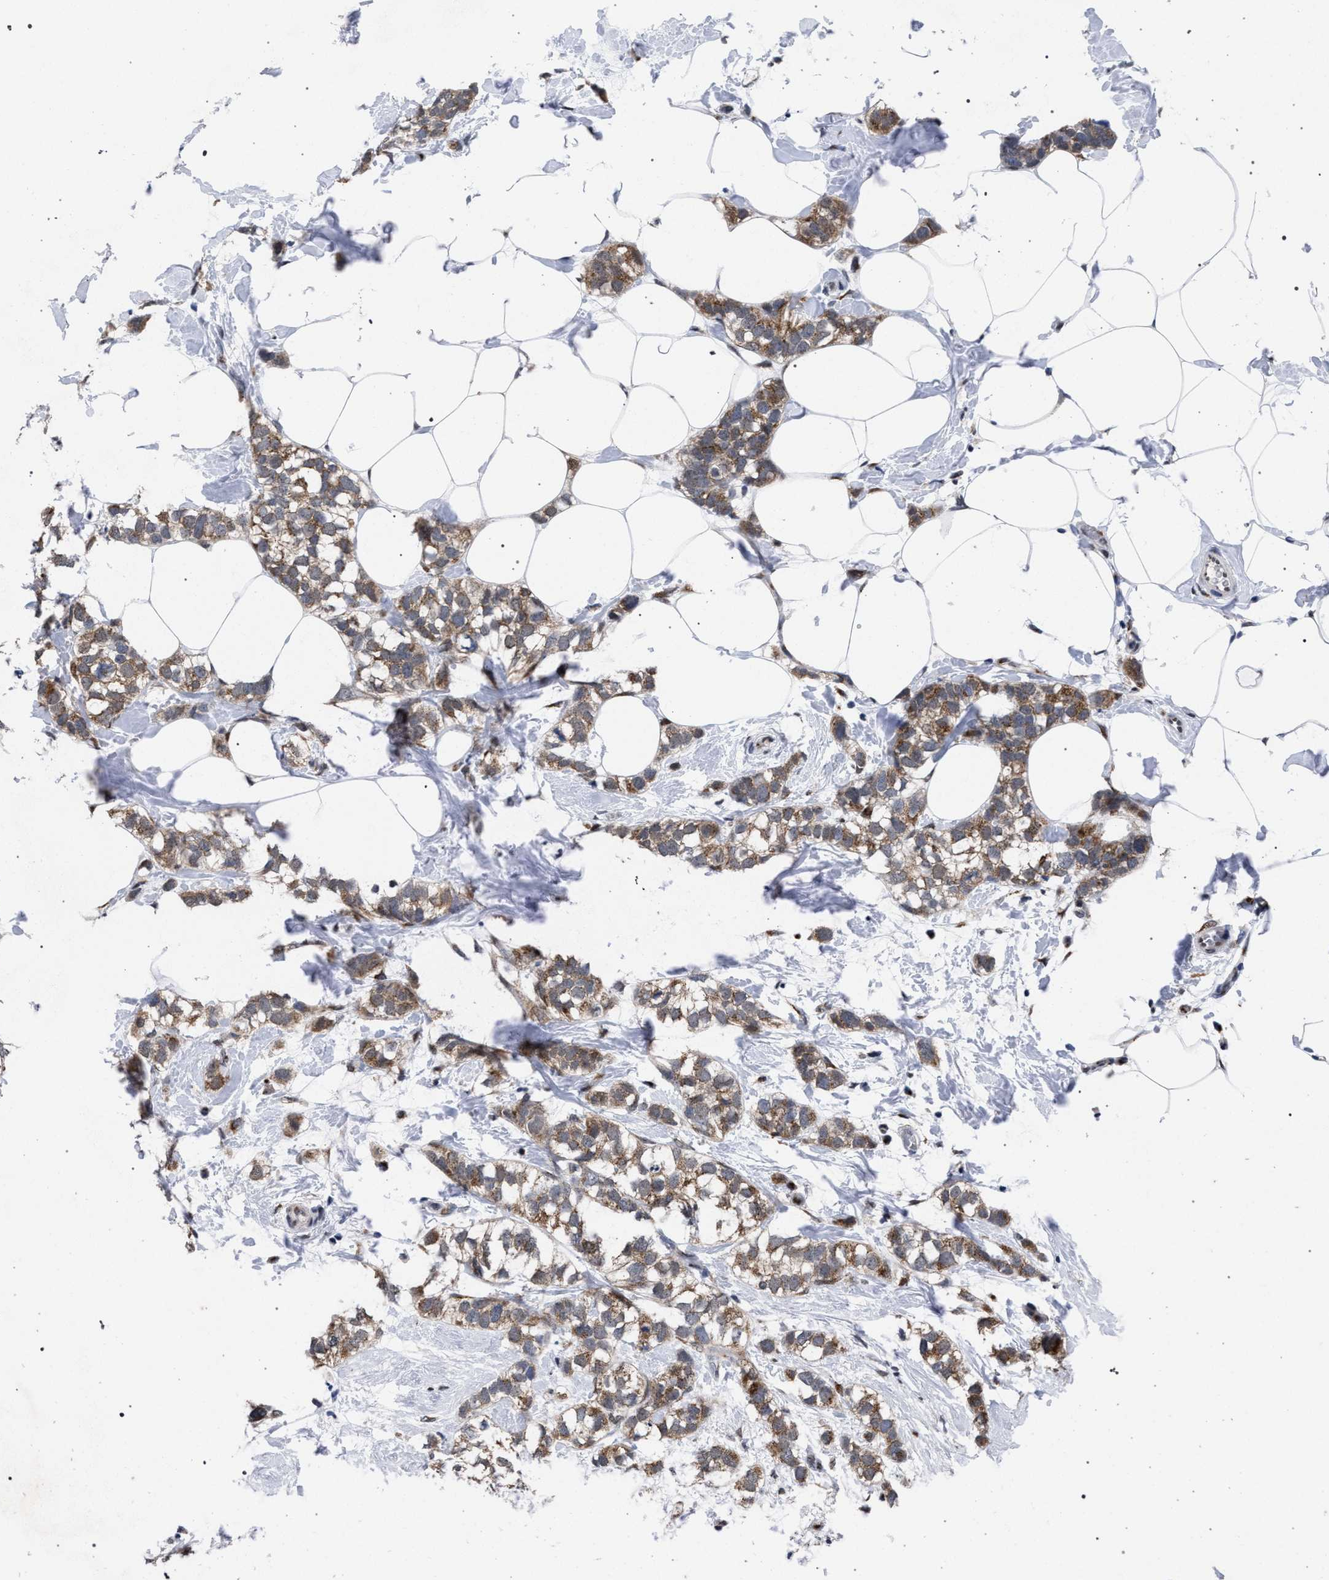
{"staining": {"intensity": "moderate", "quantity": ">75%", "location": "cytoplasmic/membranous"}, "tissue": "breast cancer", "cell_type": "Tumor cells", "image_type": "cancer", "snomed": [{"axis": "morphology", "description": "Normal tissue, NOS"}, {"axis": "morphology", "description": "Duct carcinoma"}, {"axis": "topography", "description": "Breast"}], "caption": "Protein staining of breast cancer (intraductal carcinoma) tissue demonstrates moderate cytoplasmic/membranous expression in about >75% of tumor cells.", "gene": "GOLGA2", "patient": {"sex": "female", "age": 50}}